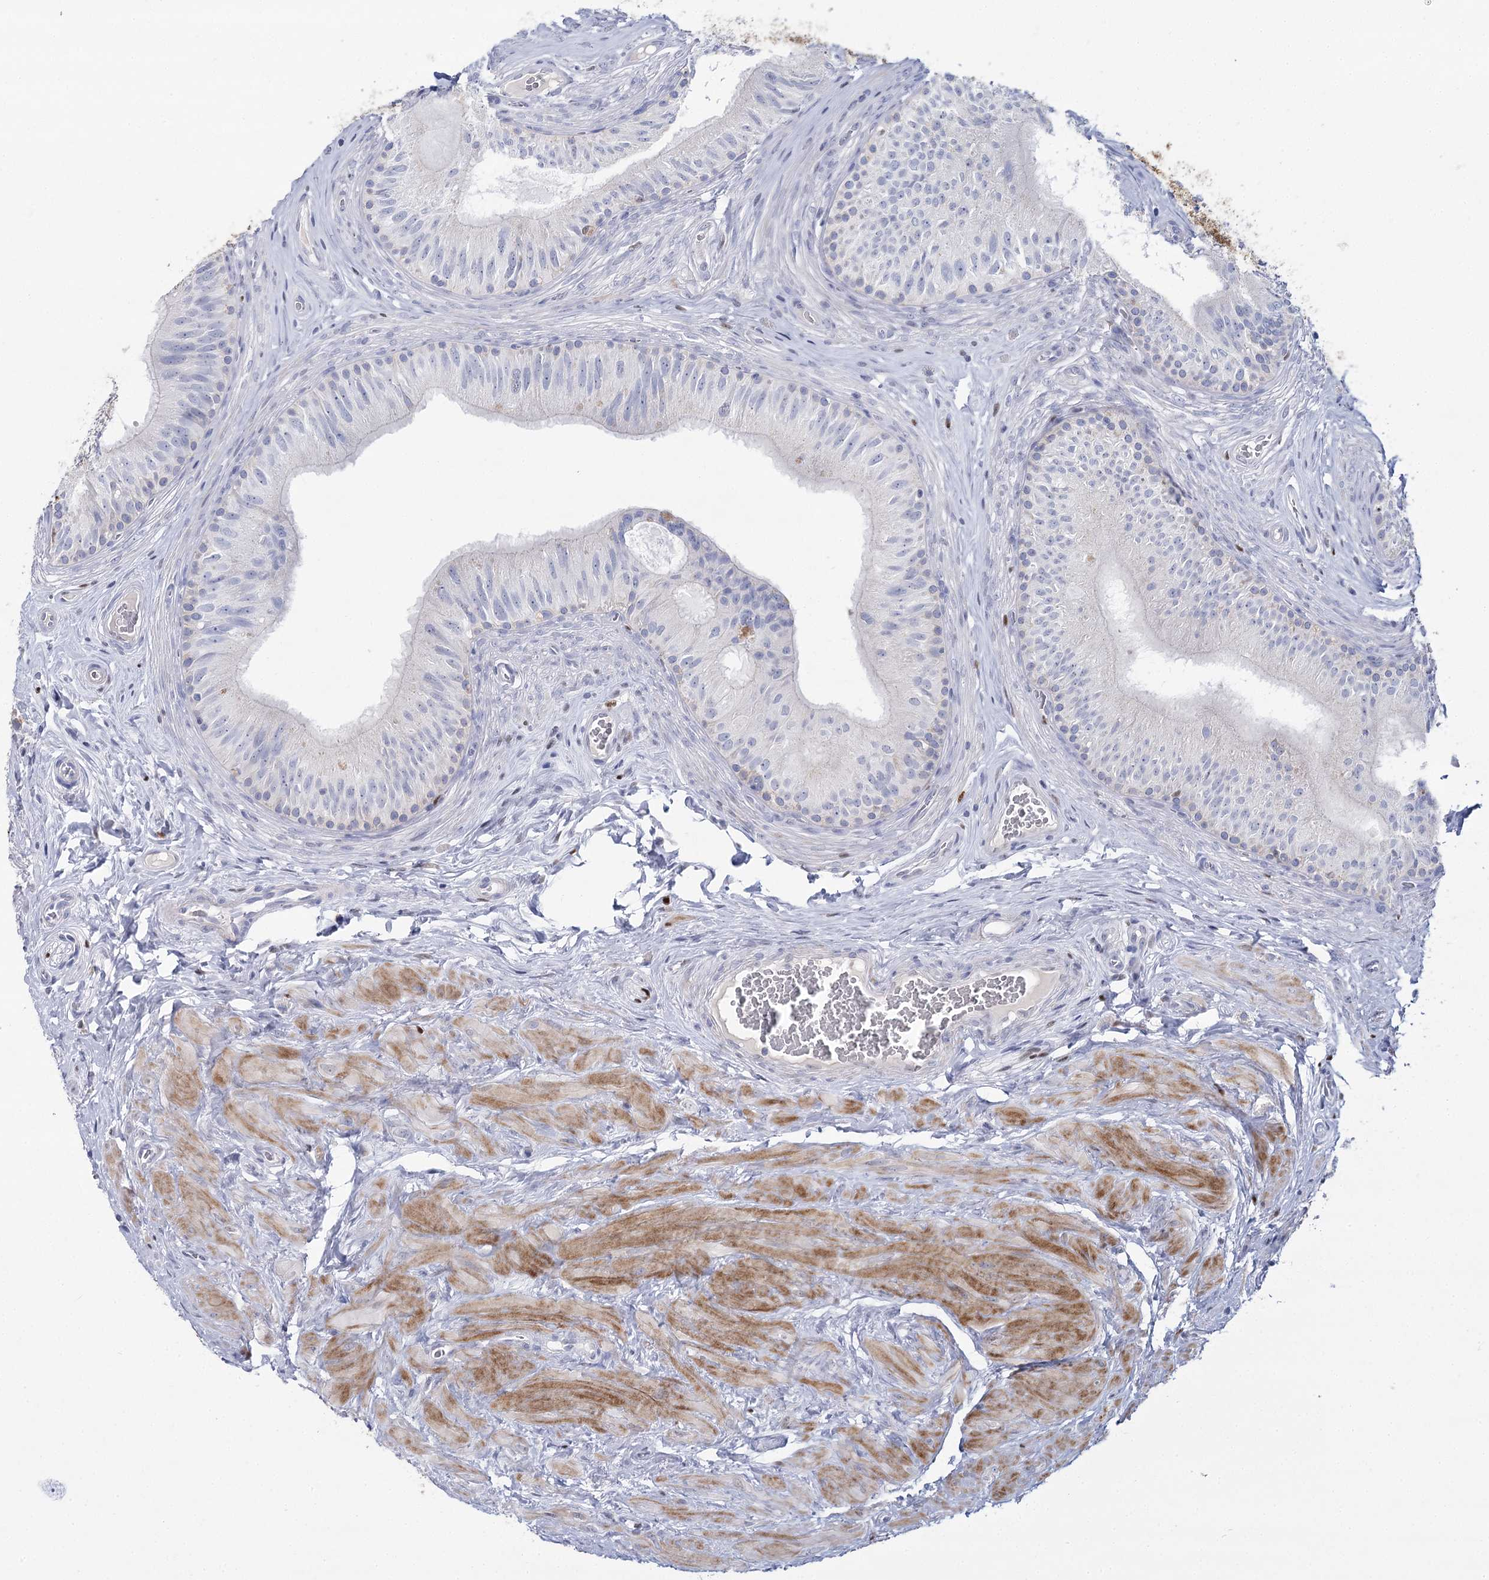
{"staining": {"intensity": "negative", "quantity": "none", "location": "none"}, "tissue": "epididymis", "cell_type": "Glandular cells", "image_type": "normal", "snomed": [{"axis": "morphology", "description": "Normal tissue, NOS"}, {"axis": "topography", "description": "Epididymis"}], "caption": "This is a histopathology image of immunohistochemistry (IHC) staining of benign epididymis, which shows no positivity in glandular cells. The staining is performed using DAB brown chromogen with nuclei counter-stained in using hematoxylin.", "gene": "IGSF3", "patient": {"sex": "male", "age": 46}}